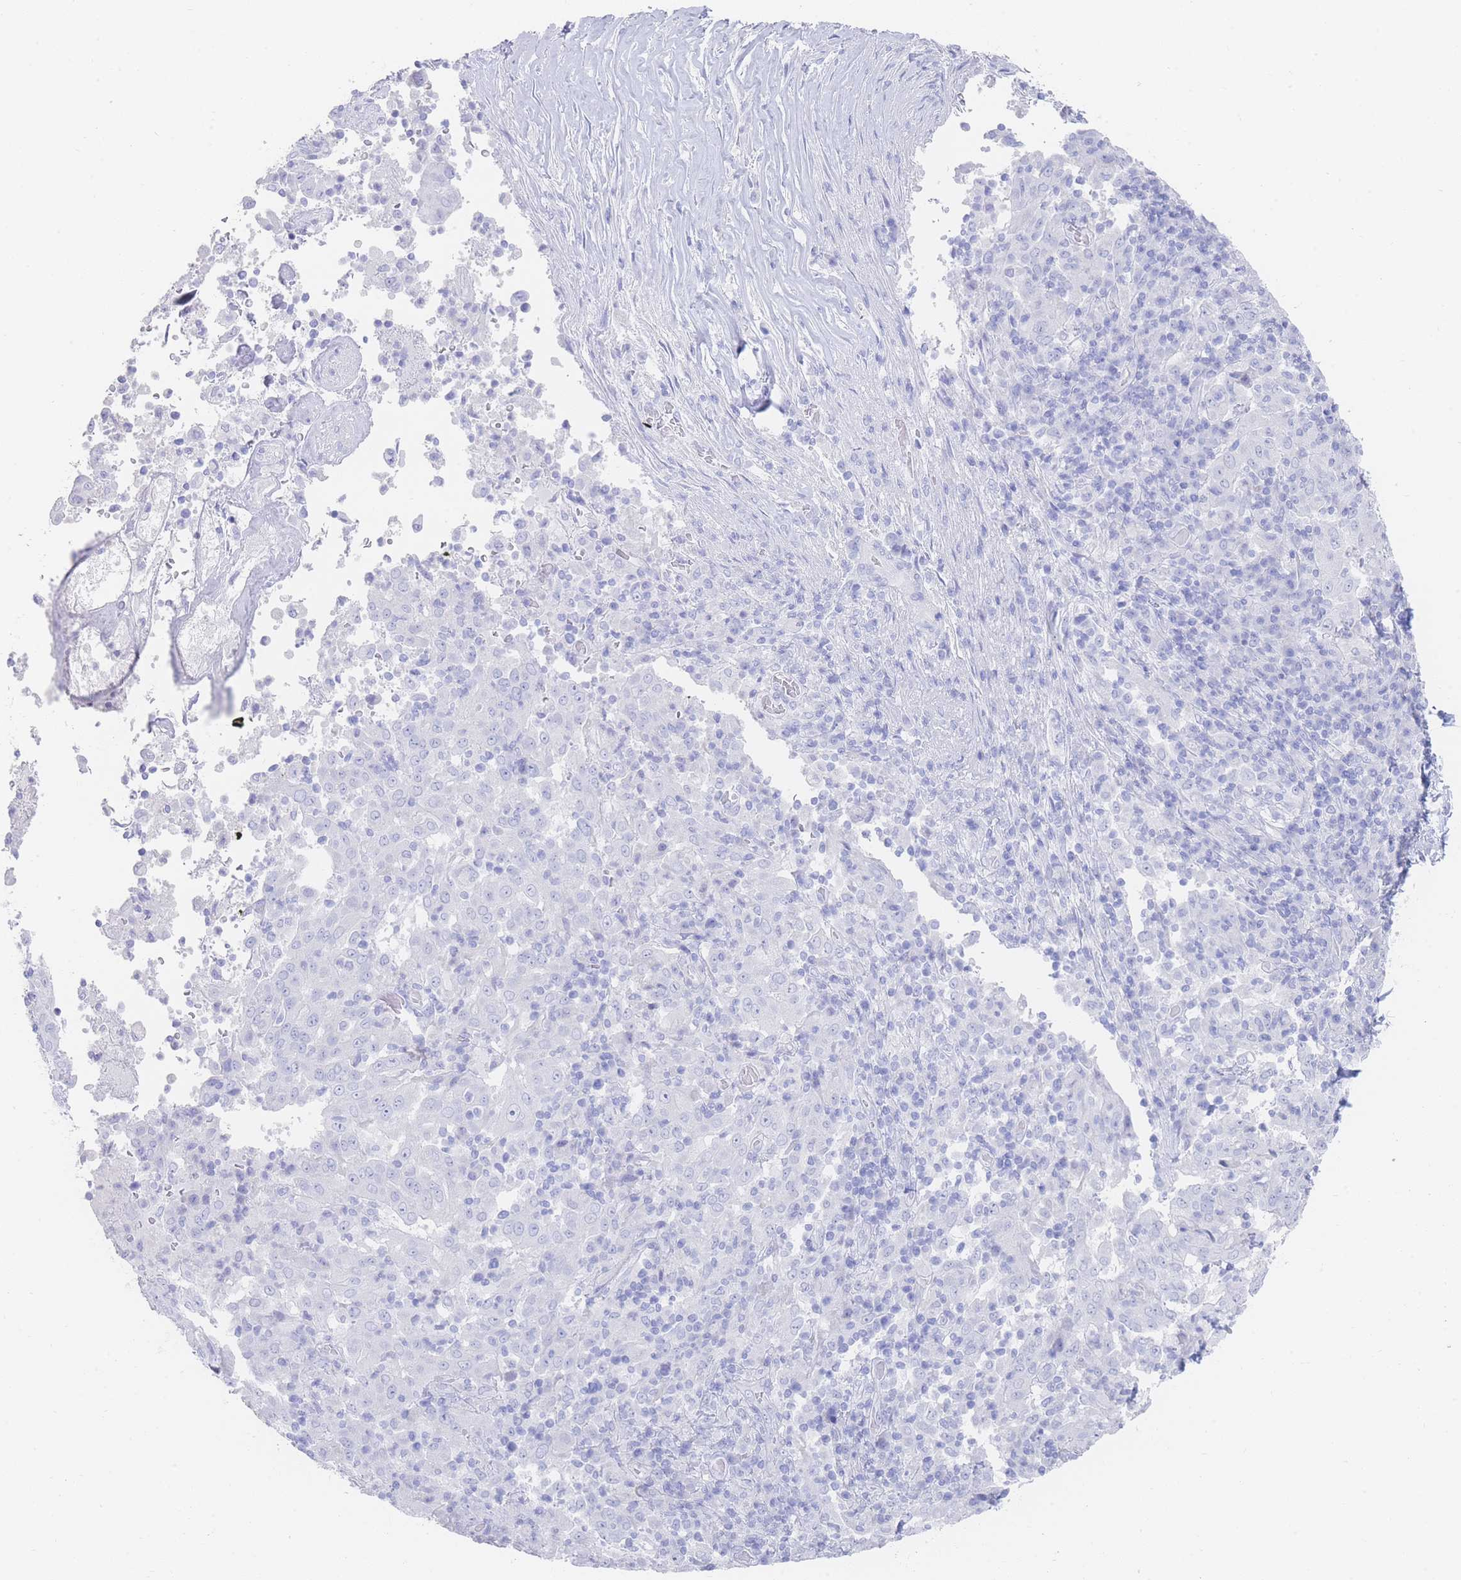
{"staining": {"intensity": "negative", "quantity": "none", "location": "none"}, "tissue": "pancreatic cancer", "cell_type": "Tumor cells", "image_type": "cancer", "snomed": [{"axis": "morphology", "description": "Adenocarcinoma, NOS"}, {"axis": "topography", "description": "Pancreas"}], "caption": "Histopathology image shows no protein positivity in tumor cells of pancreatic cancer tissue. Nuclei are stained in blue.", "gene": "LRRC37A", "patient": {"sex": "male", "age": 63}}